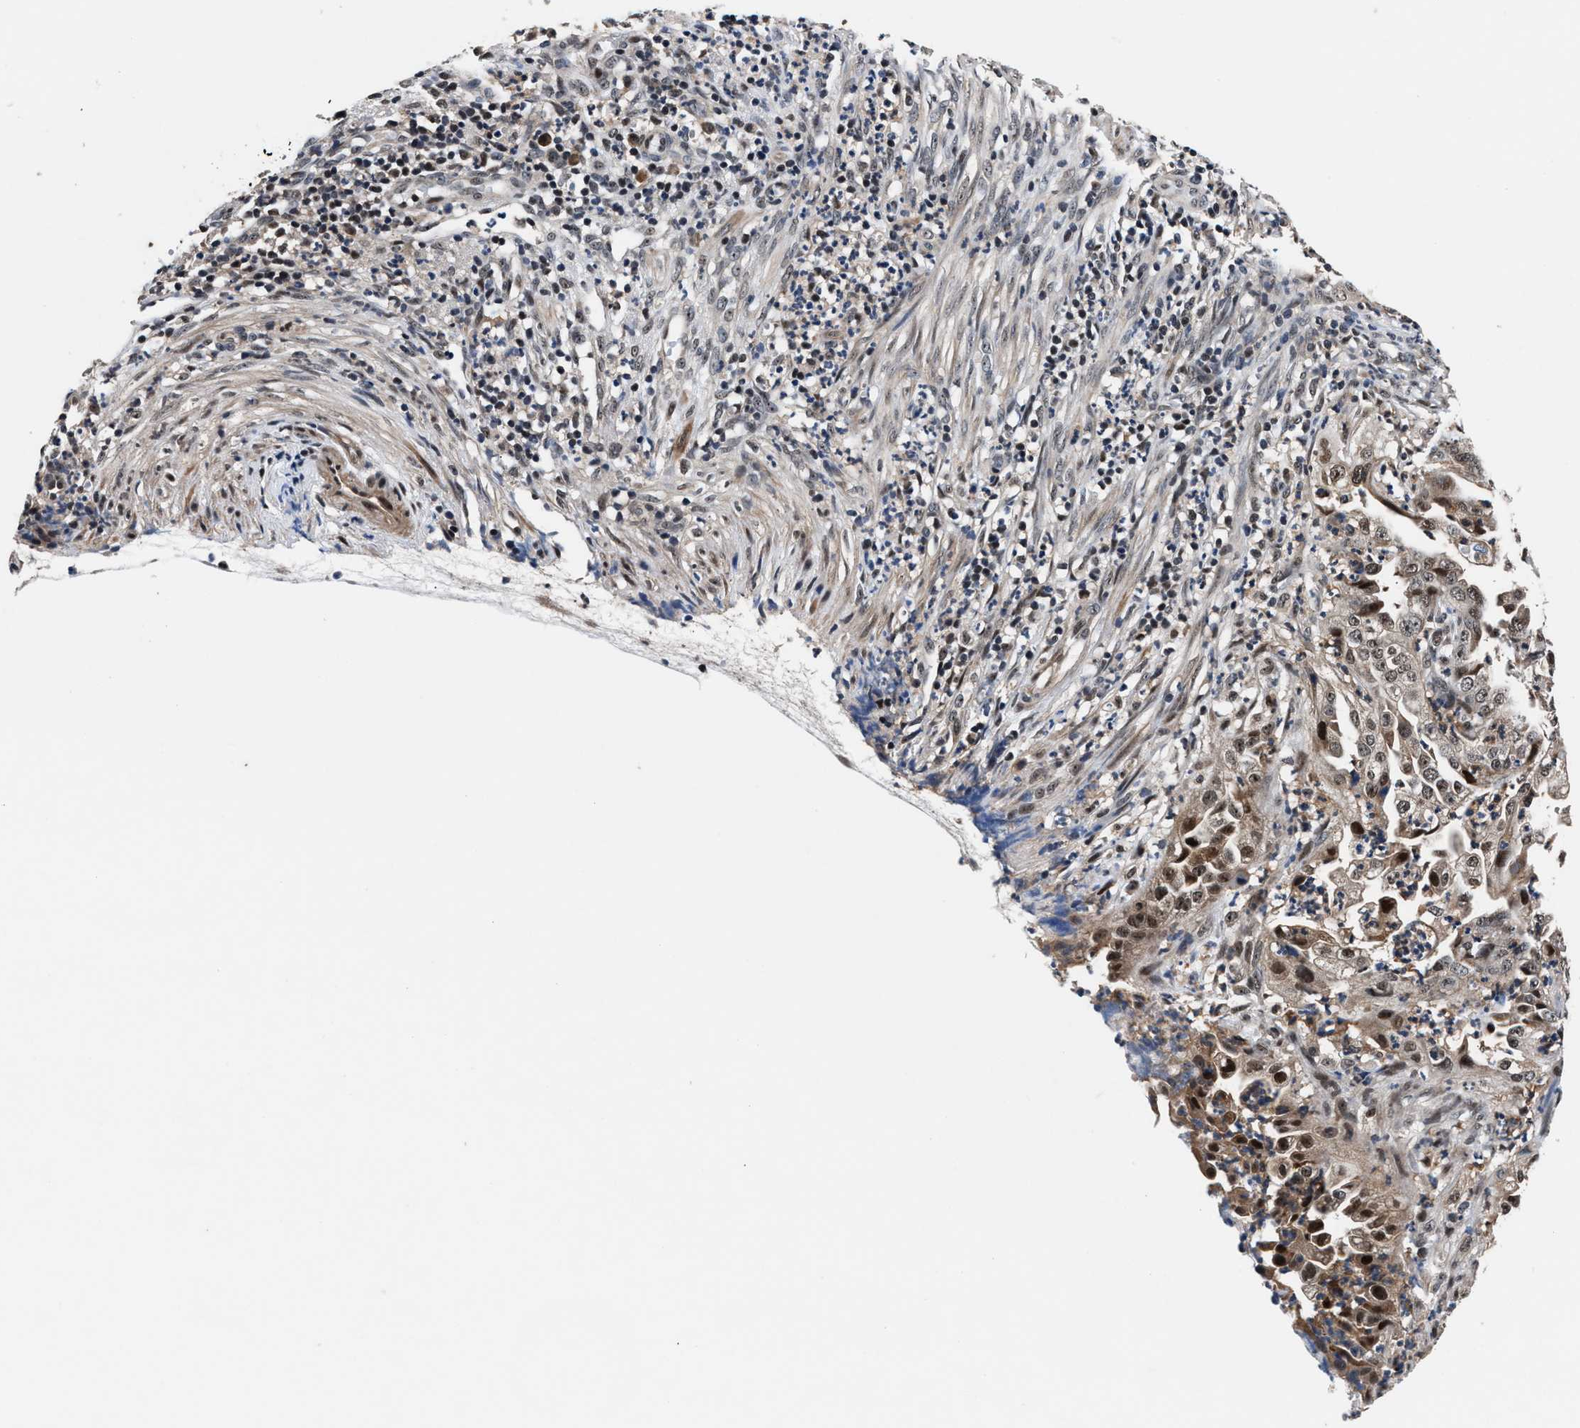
{"staining": {"intensity": "moderate", "quantity": ">75%", "location": "cytoplasmic/membranous,nuclear"}, "tissue": "endometrial cancer", "cell_type": "Tumor cells", "image_type": "cancer", "snomed": [{"axis": "morphology", "description": "Adenocarcinoma, NOS"}, {"axis": "topography", "description": "Endometrium"}], "caption": "The photomicrograph exhibits staining of endometrial adenocarcinoma, revealing moderate cytoplasmic/membranous and nuclear protein positivity (brown color) within tumor cells.", "gene": "USP16", "patient": {"sex": "female", "age": 51}}